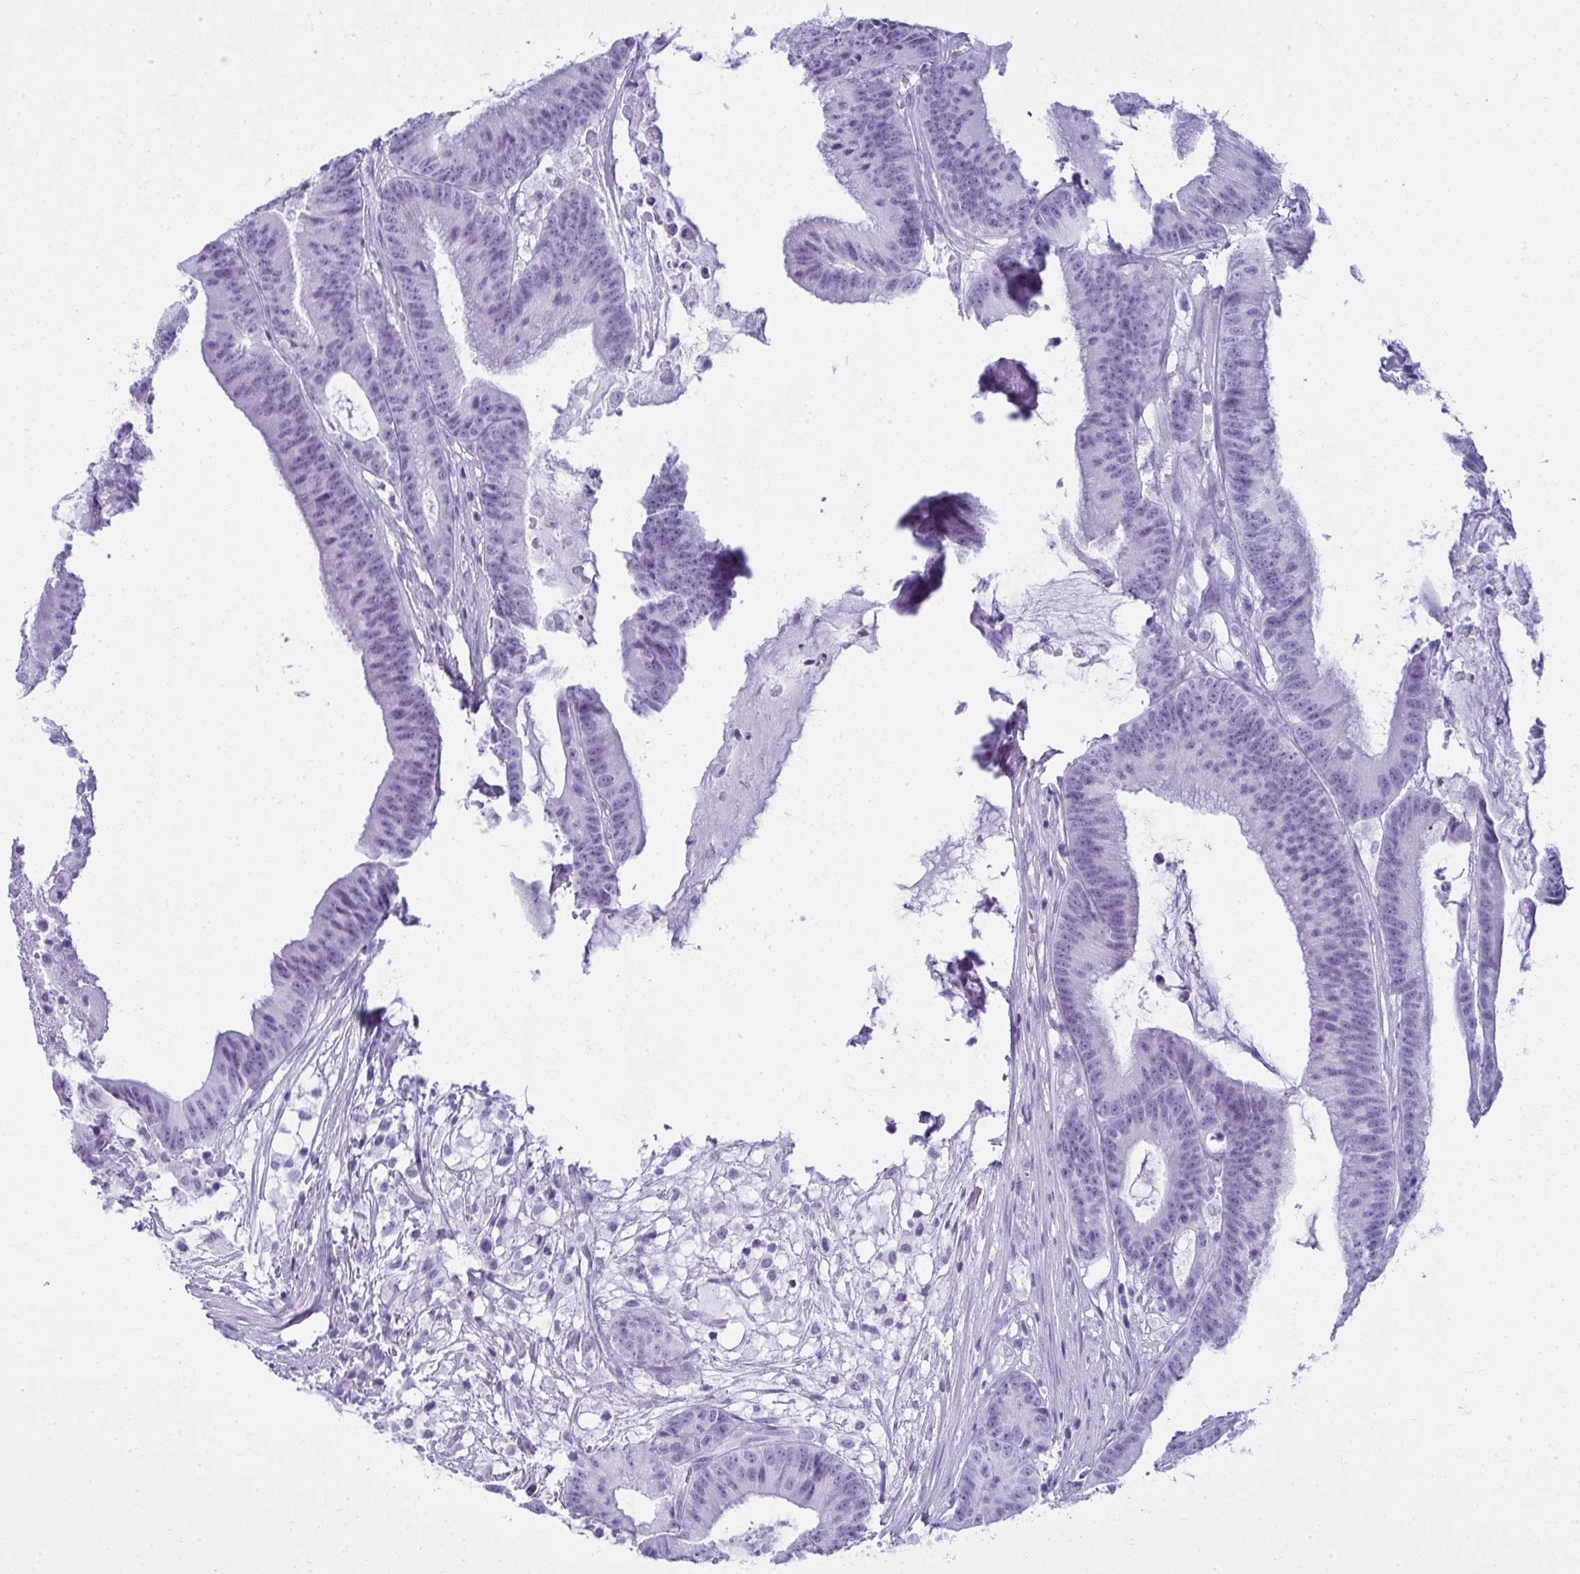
{"staining": {"intensity": "negative", "quantity": "none", "location": "none"}, "tissue": "colorectal cancer", "cell_type": "Tumor cells", "image_type": "cancer", "snomed": [{"axis": "morphology", "description": "Adenocarcinoma, NOS"}, {"axis": "topography", "description": "Colon"}], "caption": "This is an IHC image of colorectal cancer (adenocarcinoma). There is no positivity in tumor cells.", "gene": "CLGN", "patient": {"sex": "female", "age": 78}}